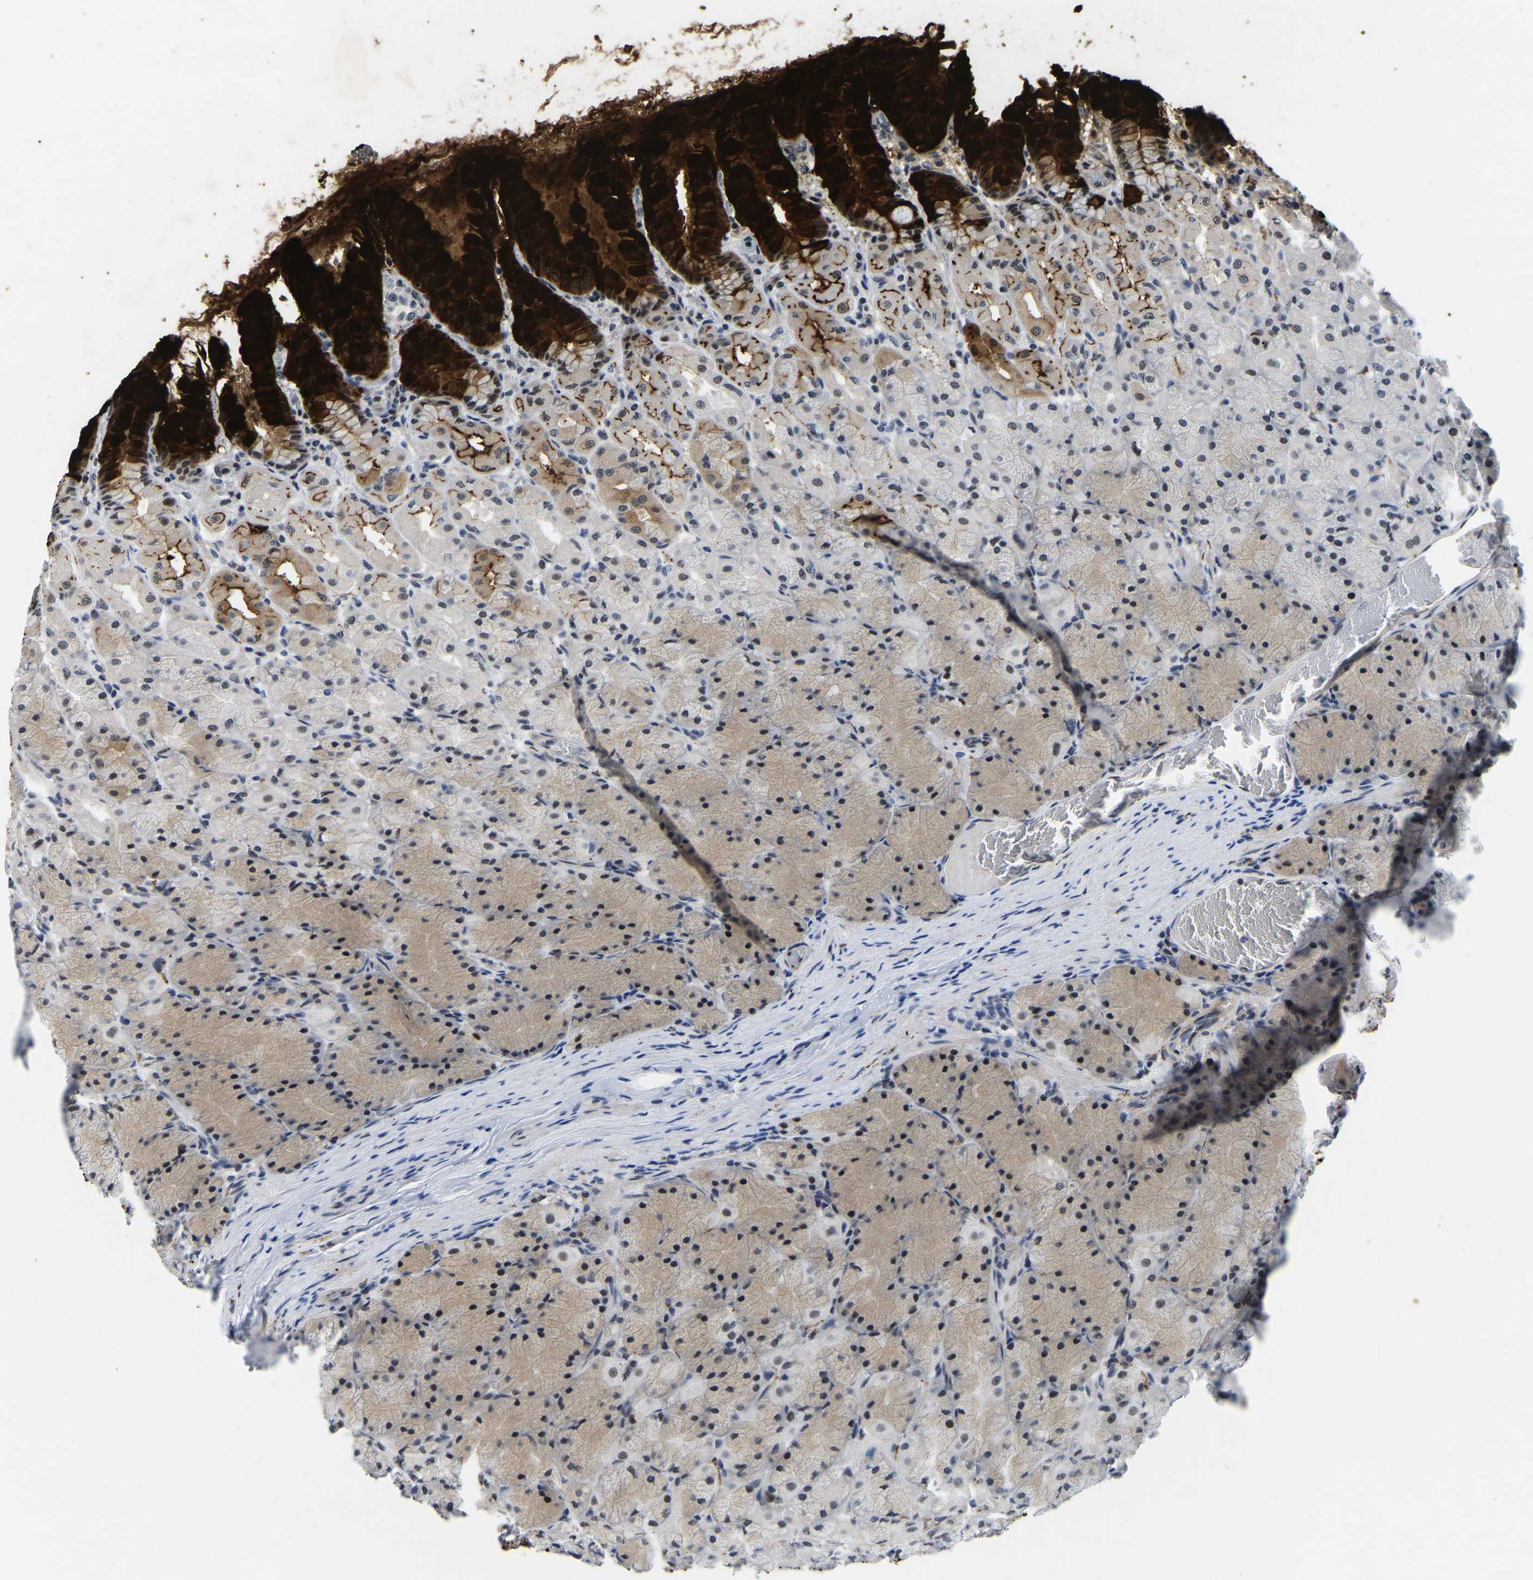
{"staining": {"intensity": "strong", "quantity": "<25%", "location": "cytoplasmic/membranous,nuclear"}, "tissue": "stomach", "cell_type": "Glandular cells", "image_type": "normal", "snomed": [{"axis": "morphology", "description": "Normal tissue, NOS"}, {"axis": "topography", "description": "Stomach, upper"}], "caption": "Protein expression analysis of normal human stomach reveals strong cytoplasmic/membranous,nuclear staining in approximately <25% of glandular cells. The staining was performed using DAB (3,3'-diaminobenzidine) to visualize the protein expression in brown, while the nuclei were stained in blue with hematoxylin (Magnification: 20x).", "gene": "POLDIP3", "patient": {"sex": "female", "age": 56}}